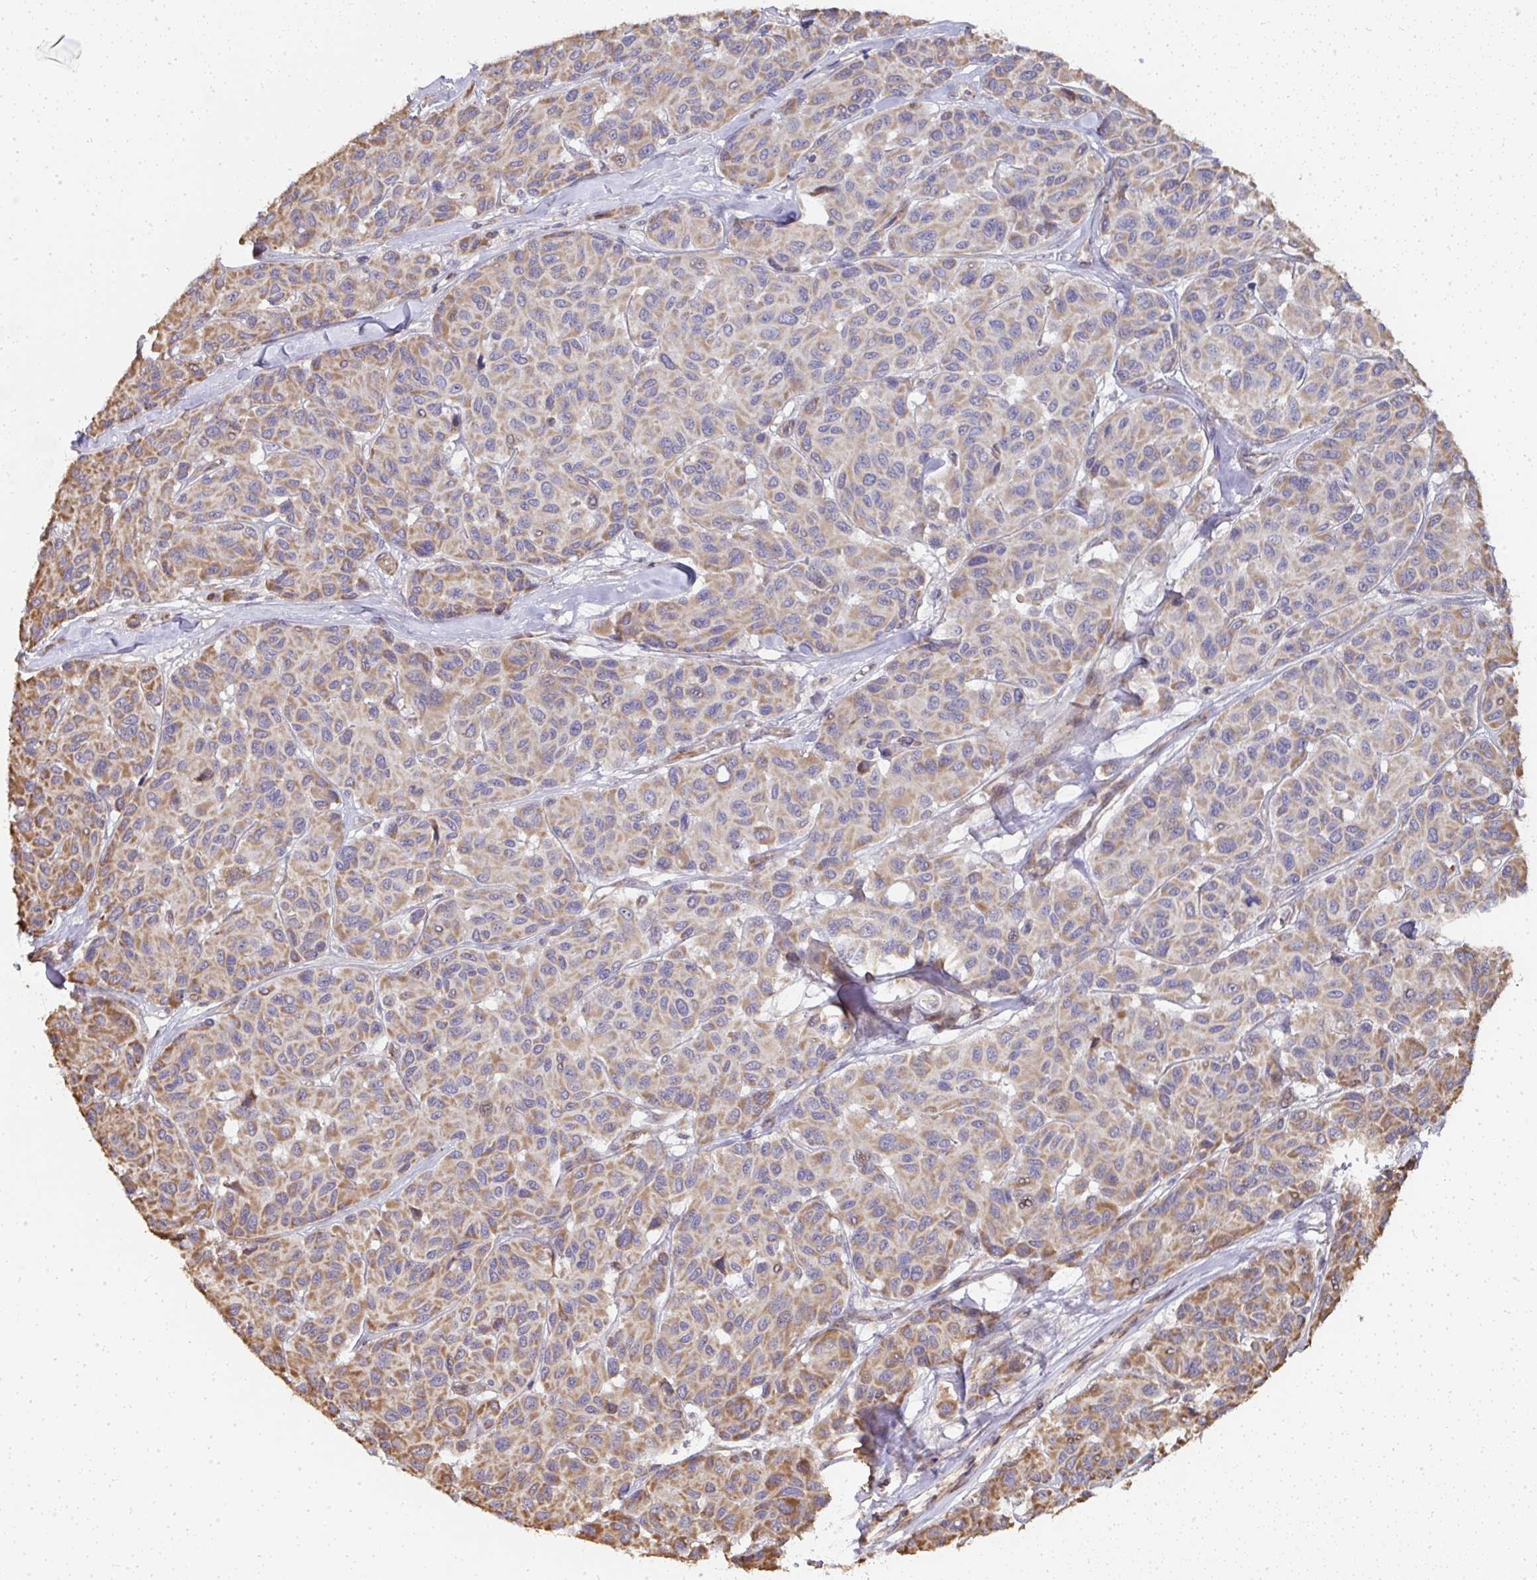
{"staining": {"intensity": "moderate", "quantity": "25%-75%", "location": "cytoplasmic/membranous"}, "tissue": "melanoma", "cell_type": "Tumor cells", "image_type": "cancer", "snomed": [{"axis": "morphology", "description": "Malignant melanoma, NOS"}, {"axis": "topography", "description": "Skin"}], "caption": "Malignant melanoma was stained to show a protein in brown. There is medium levels of moderate cytoplasmic/membranous staining in approximately 25%-75% of tumor cells.", "gene": "AGTPBP1", "patient": {"sex": "female", "age": 66}}